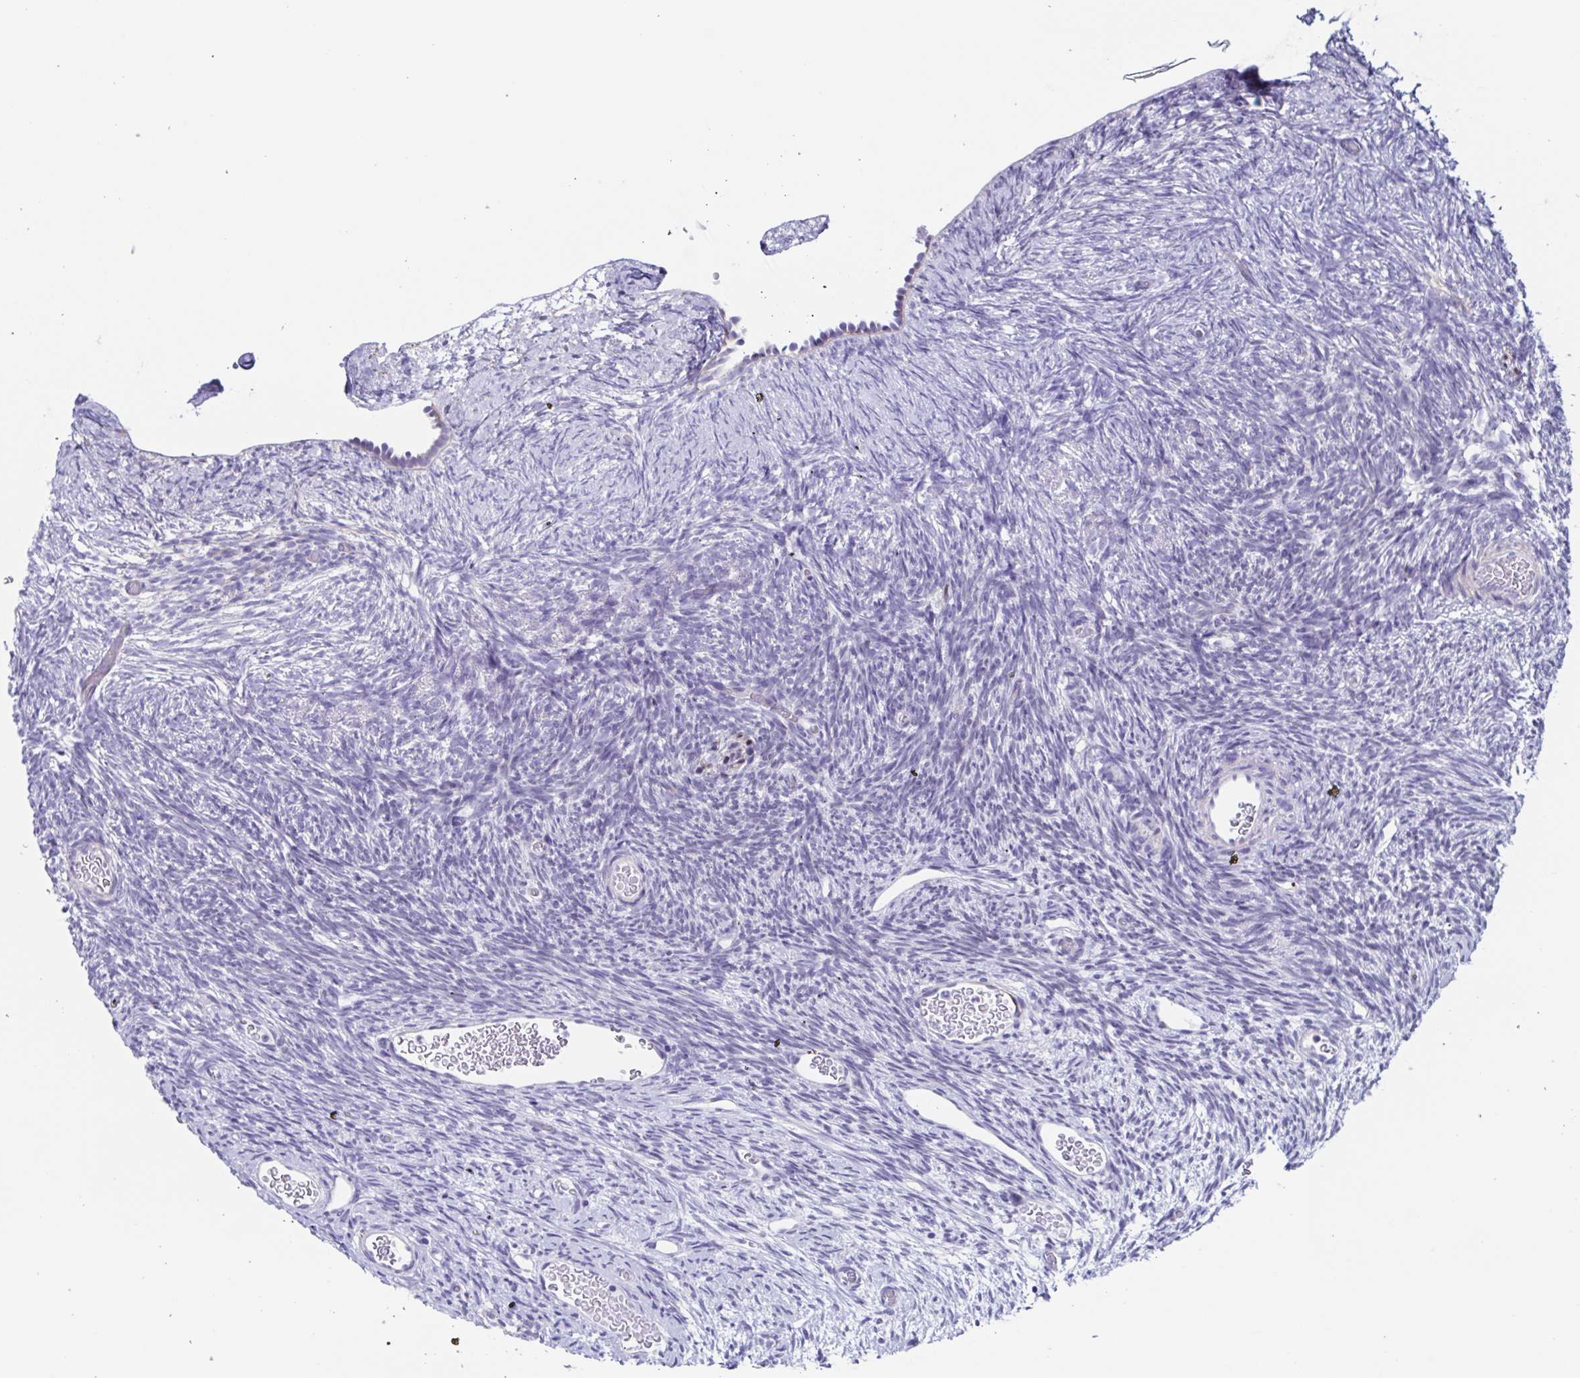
{"staining": {"intensity": "negative", "quantity": "none", "location": "none"}, "tissue": "ovary", "cell_type": "Ovarian stroma cells", "image_type": "normal", "snomed": [{"axis": "morphology", "description": "Normal tissue, NOS"}, {"axis": "topography", "description": "Ovary"}], "caption": "IHC photomicrograph of benign ovary: human ovary stained with DAB (3,3'-diaminobenzidine) demonstrates no significant protein positivity in ovarian stroma cells.", "gene": "PBOV1", "patient": {"sex": "female", "age": 39}}